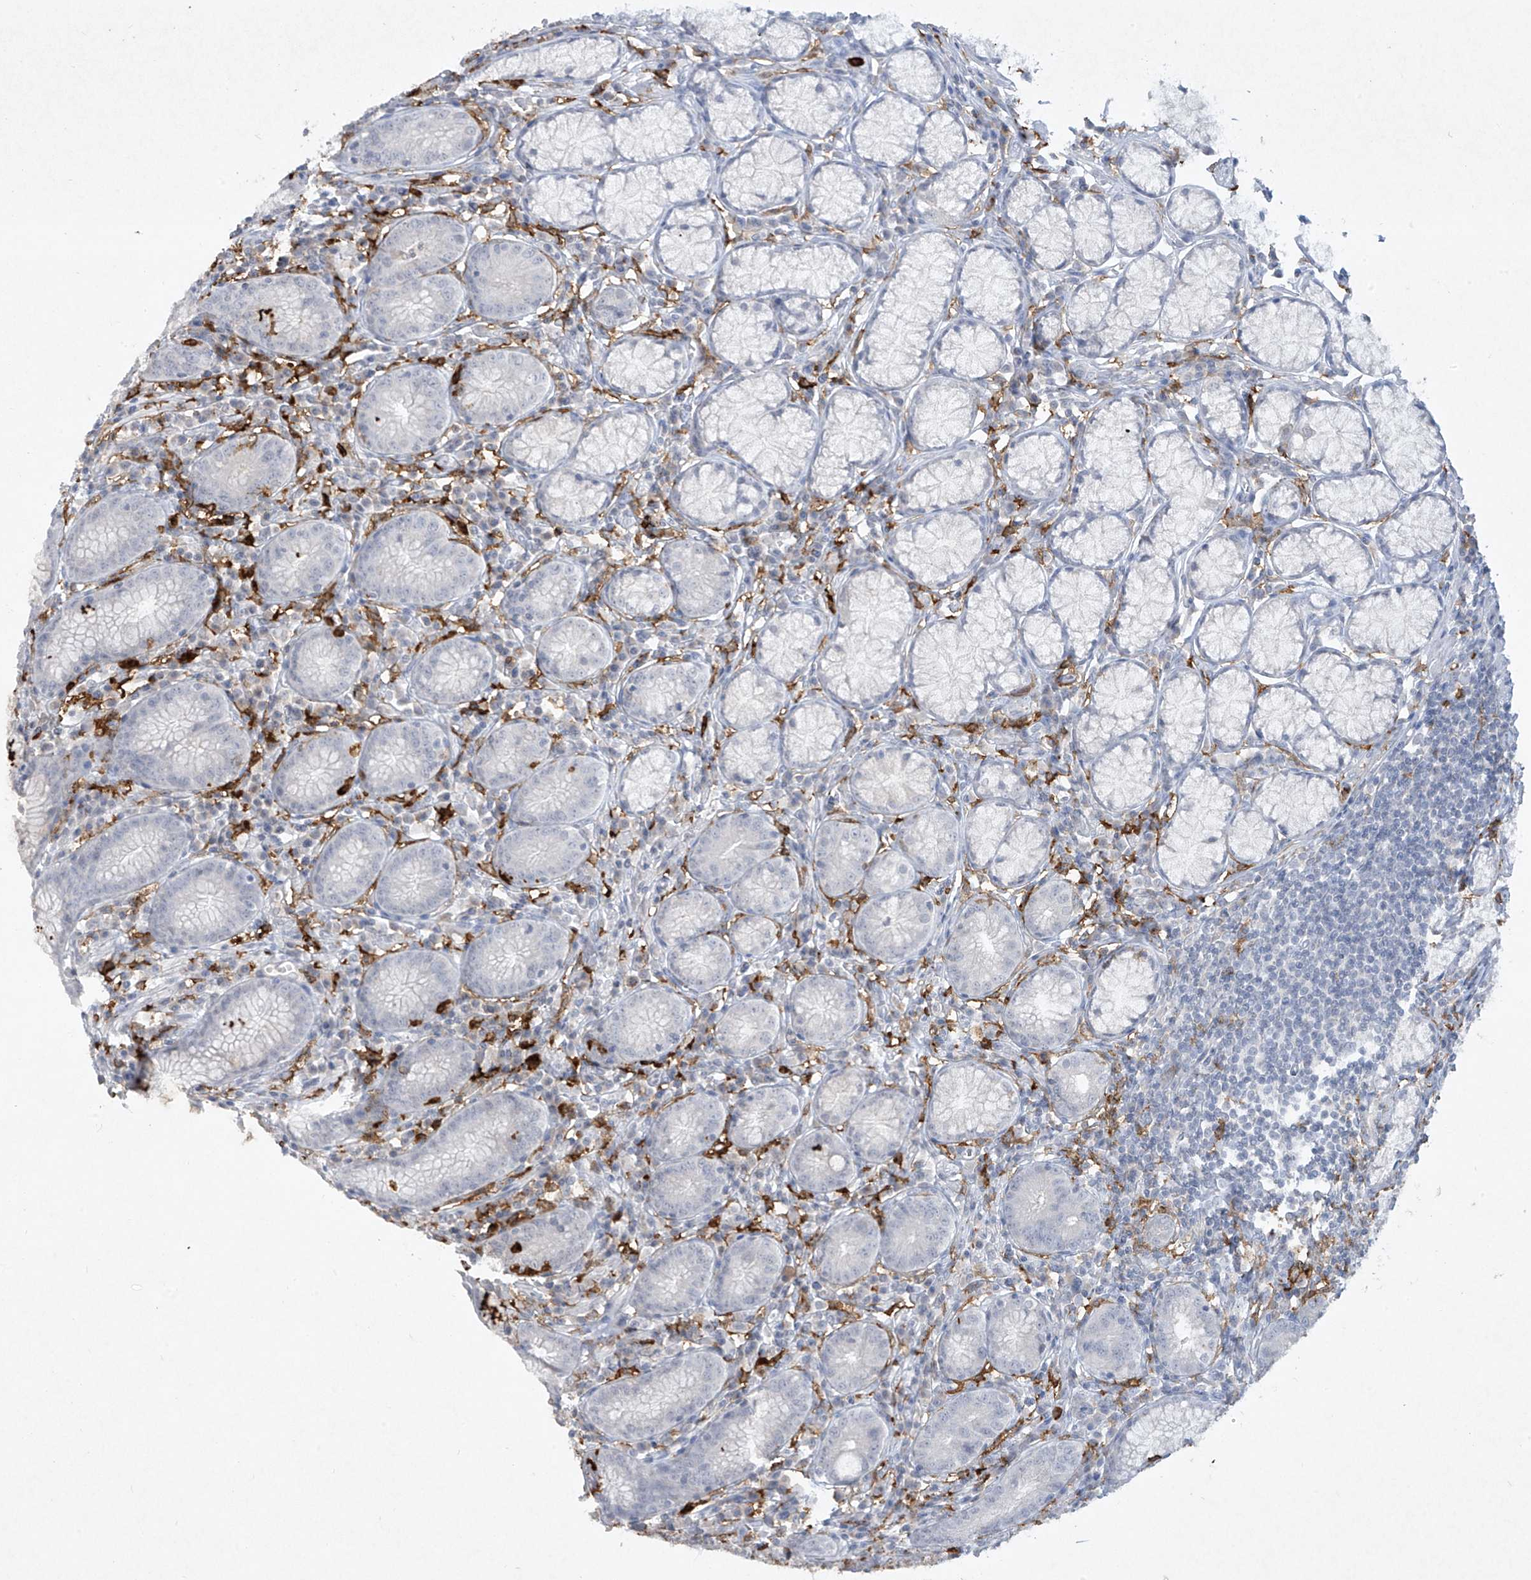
{"staining": {"intensity": "negative", "quantity": "none", "location": "none"}, "tissue": "stomach", "cell_type": "Glandular cells", "image_type": "normal", "snomed": [{"axis": "morphology", "description": "Normal tissue, NOS"}, {"axis": "topography", "description": "Stomach"}], "caption": "Image shows no protein staining in glandular cells of normal stomach.", "gene": "FCGR3A", "patient": {"sex": "male", "age": 55}}